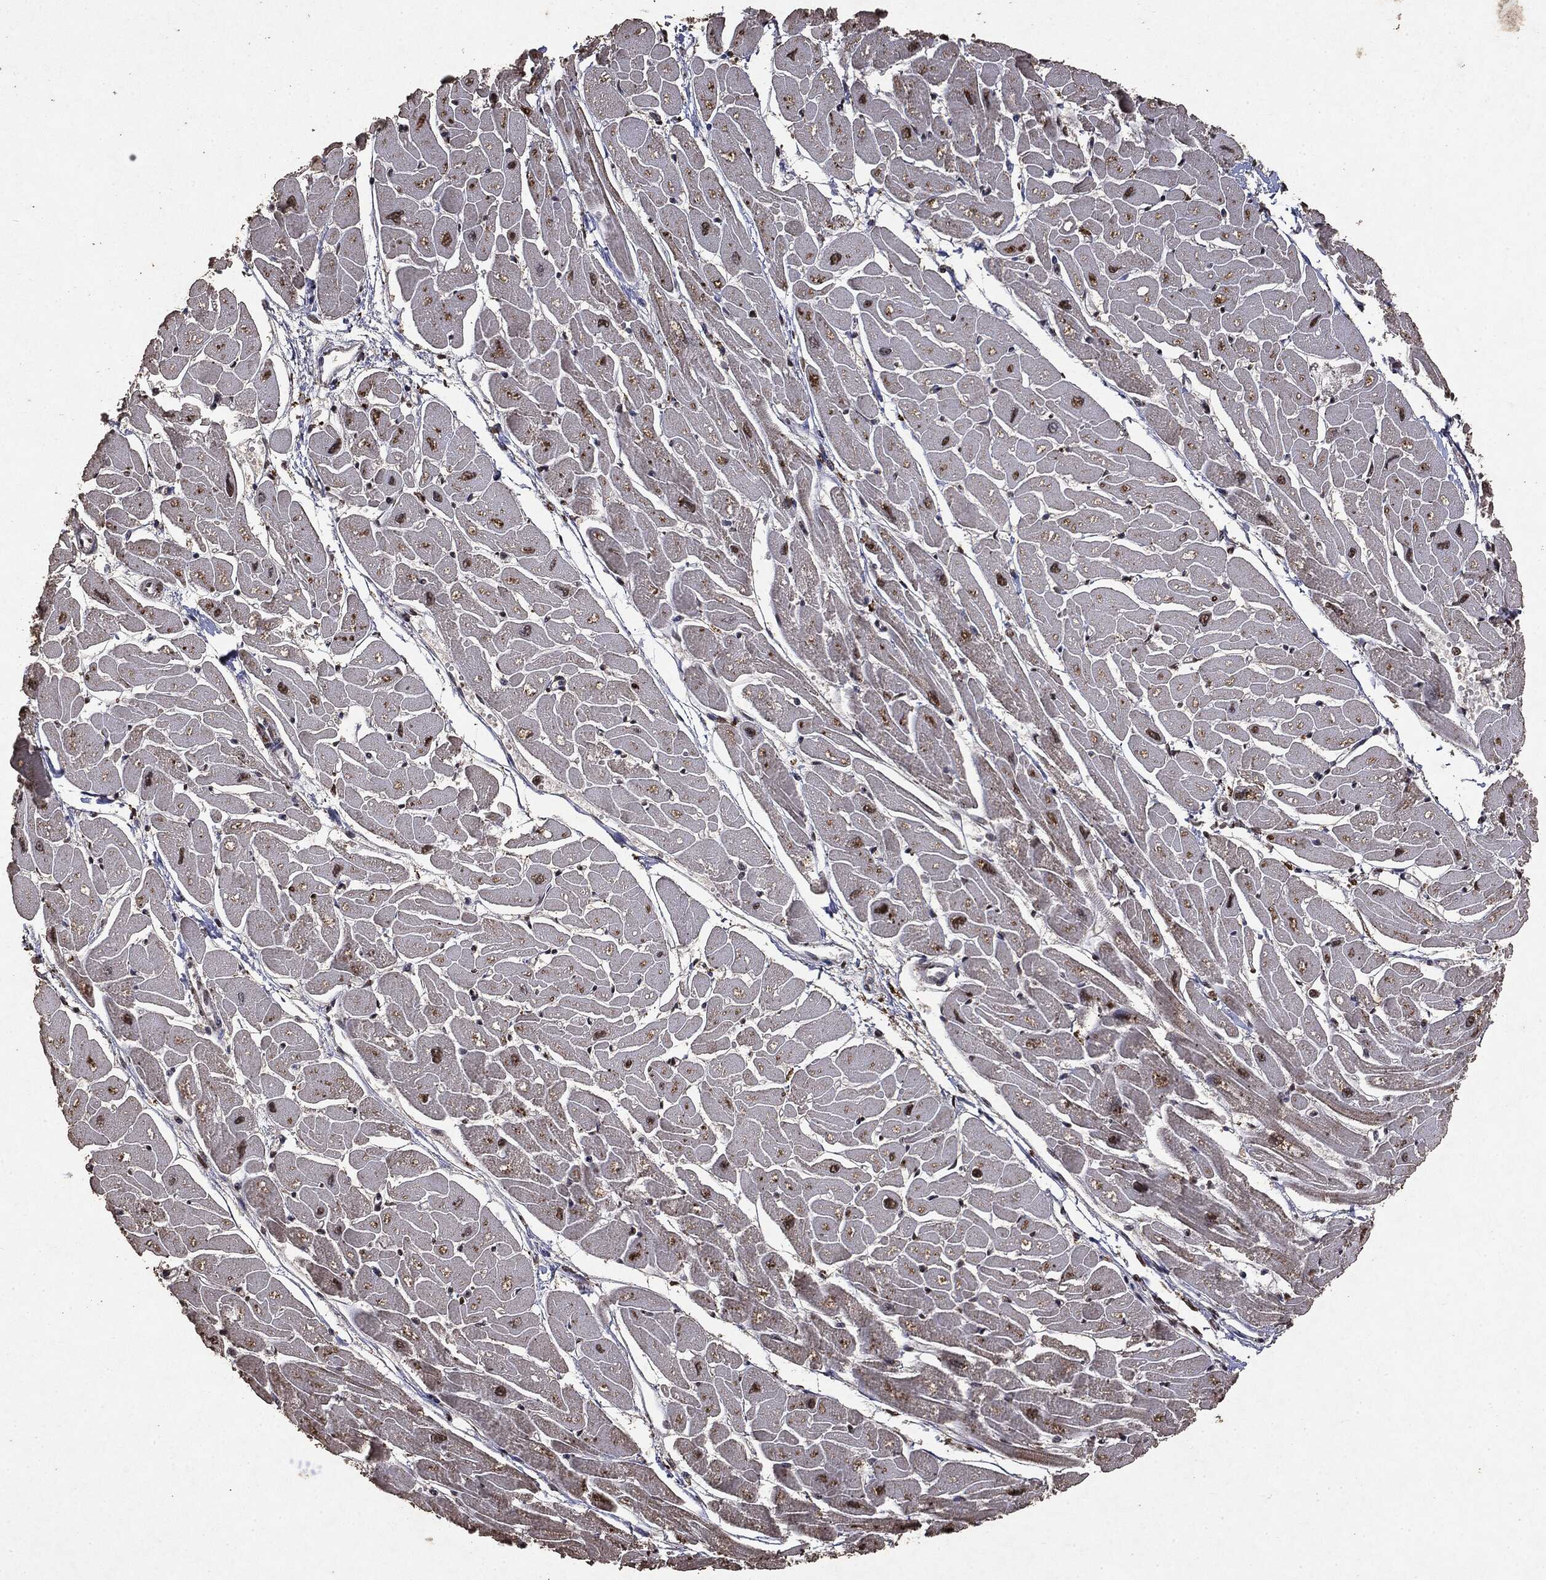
{"staining": {"intensity": "weak", "quantity": "<25%", "location": "cytoplasmic/membranous"}, "tissue": "heart muscle", "cell_type": "Cardiomyocytes", "image_type": "normal", "snomed": [{"axis": "morphology", "description": "Normal tissue, NOS"}, {"axis": "topography", "description": "Heart"}], "caption": "Immunohistochemistry of benign heart muscle shows no staining in cardiomyocytes. (Stains: DAB (3,3'-diaminobenzidine) immunohistochemistry with hematoxylin counter stain, Microscopy: brightfield microscopy at high magnification).", "gene": "RAD18", "patient": {"sex": "male", "age": 57}}